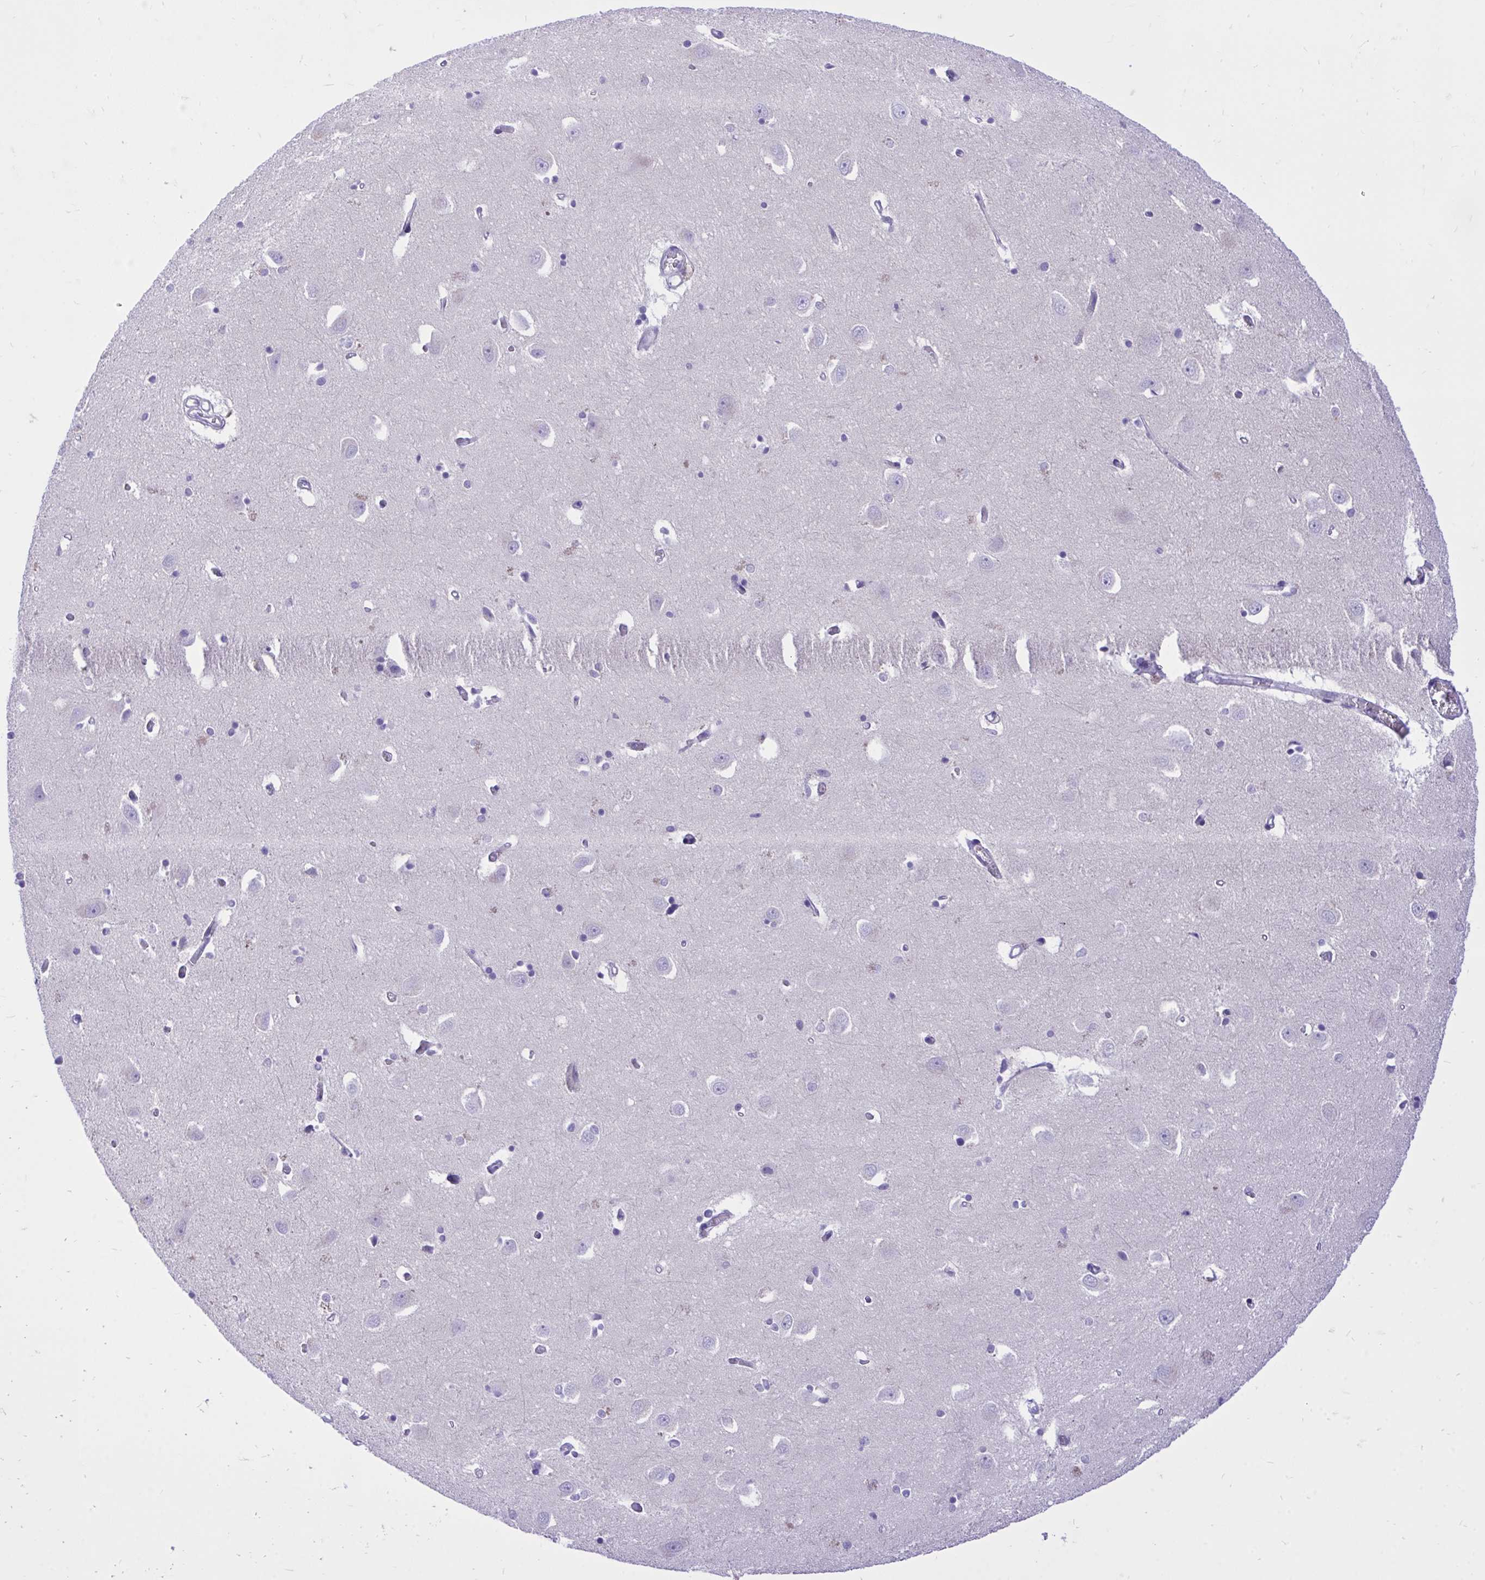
{"staining": {"intensity": "negative", "quantity": "none", "location": "none"}, "tissue": "caudate", "cell_type": "Glial cells", "image_type": "normal", "snomed": [{"axis": "morphology", "description": "Normal tissue, NOS"}, {"axis": "topography", "description": "Lateral ventricle wall"}, {"axis": "topography", "description": "Hippocampus"}], "caption": "Immunohistochemistry histopathology image of unremarkable caudate stained for a protein (brown), which exhibits no positivity in glial cells. (DAB (3,3'-diaminobenzidine) IHC with hematoxylin counter stain).", "gene": "MON1A", "patient": {"sex": "female", "age": 63}}